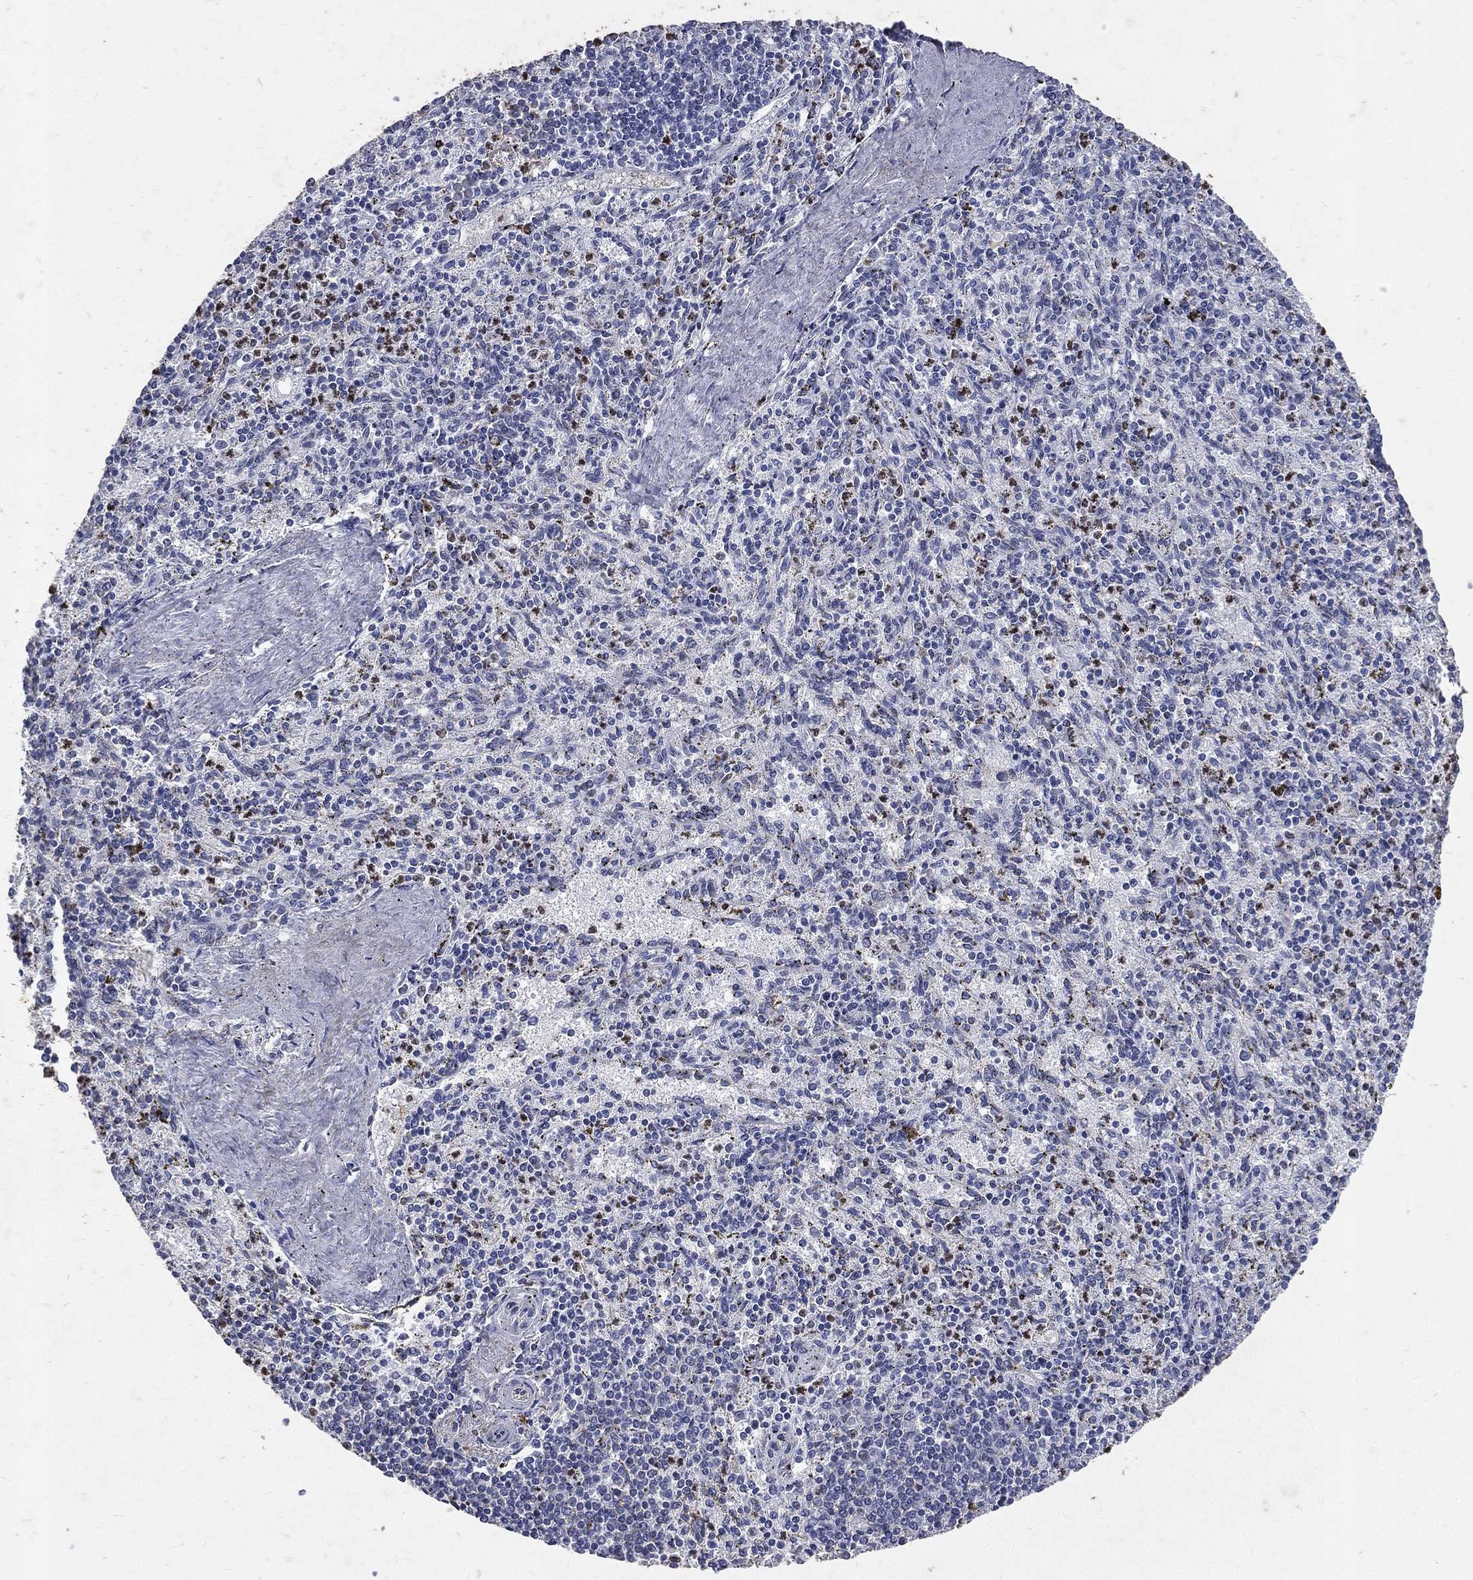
{"staining": {"intensity": "negative", "quantity": "none", "location": "none"}, "tissue": "spleen", "cell_type": "Cells in red pulp", "image_type": "normal", "snomed": [{"axis": "morphology", "description": "Normal tissue, NOS"}, {"axis": "topography", "description": "Spleen"}], "caption": "Photomicrograph shows no significant protein staining in cells in red pulp of benign spleen. Nuclei are stained in blue.", "gene": "SLC34A2", "patient": {"sex": "female", "age": 37}}